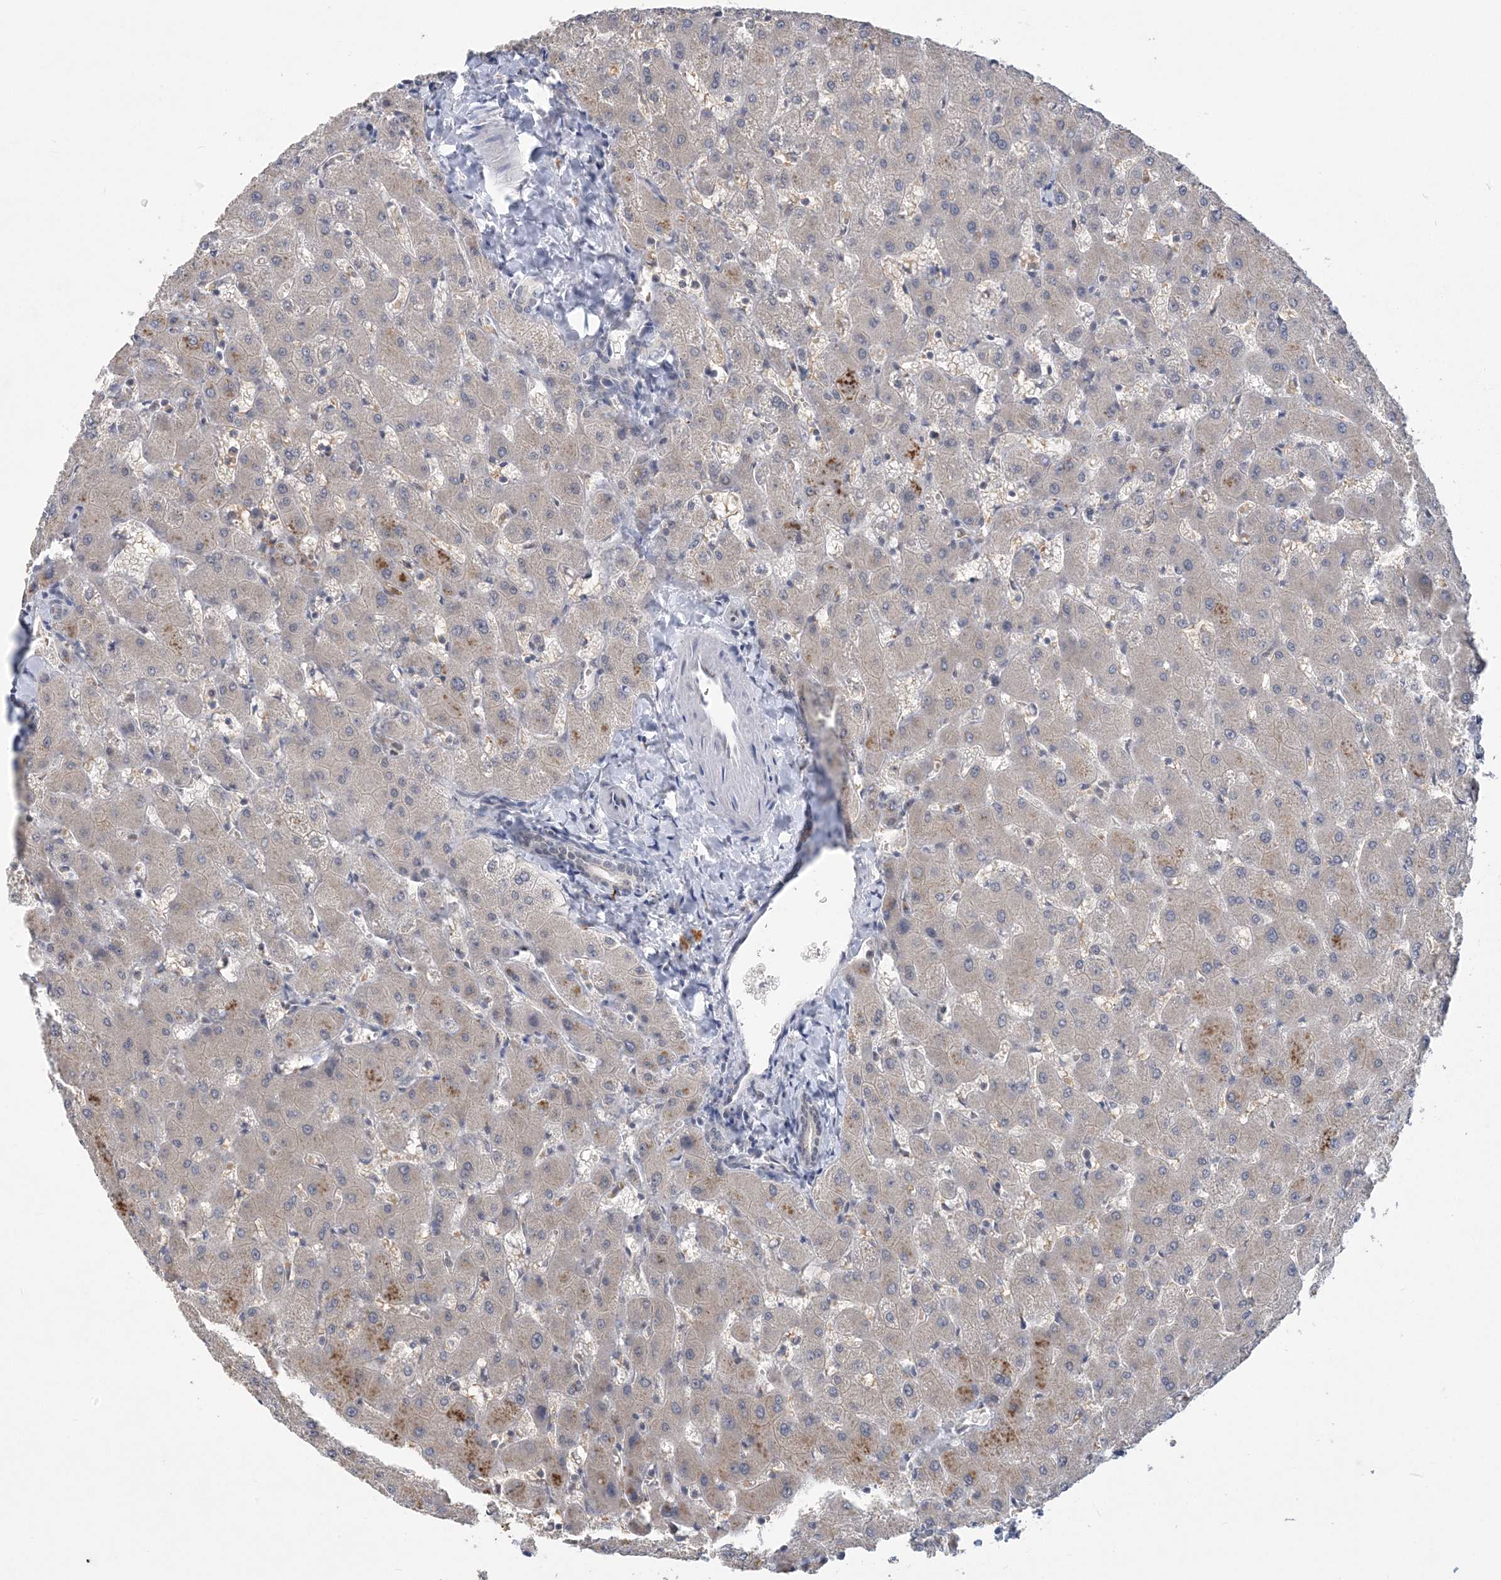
{"staining": {"intensity": "negative", "quantity": "none", "location": "none"}, "tissue": "liver", "cell_type": "Cholangiocytes", "image_type": "normal", "snomed": [{"axis": "morphology", "description": "Normal tissue, NOS"}, {"axis": "topography", "description": "Liver"}], "caption": "High power microscopy micrograph of an IHC histopathology image of normal liver, revealing no significant expression in cholangiocytes. The staining was performed using DAB to visualize the protein expression in brown, while the nuclei were stained in blue with hematoxylin (Magnification: 20x).", "gene": "ZBTB7A", "patient": {"sex": "female", "age": 63}}